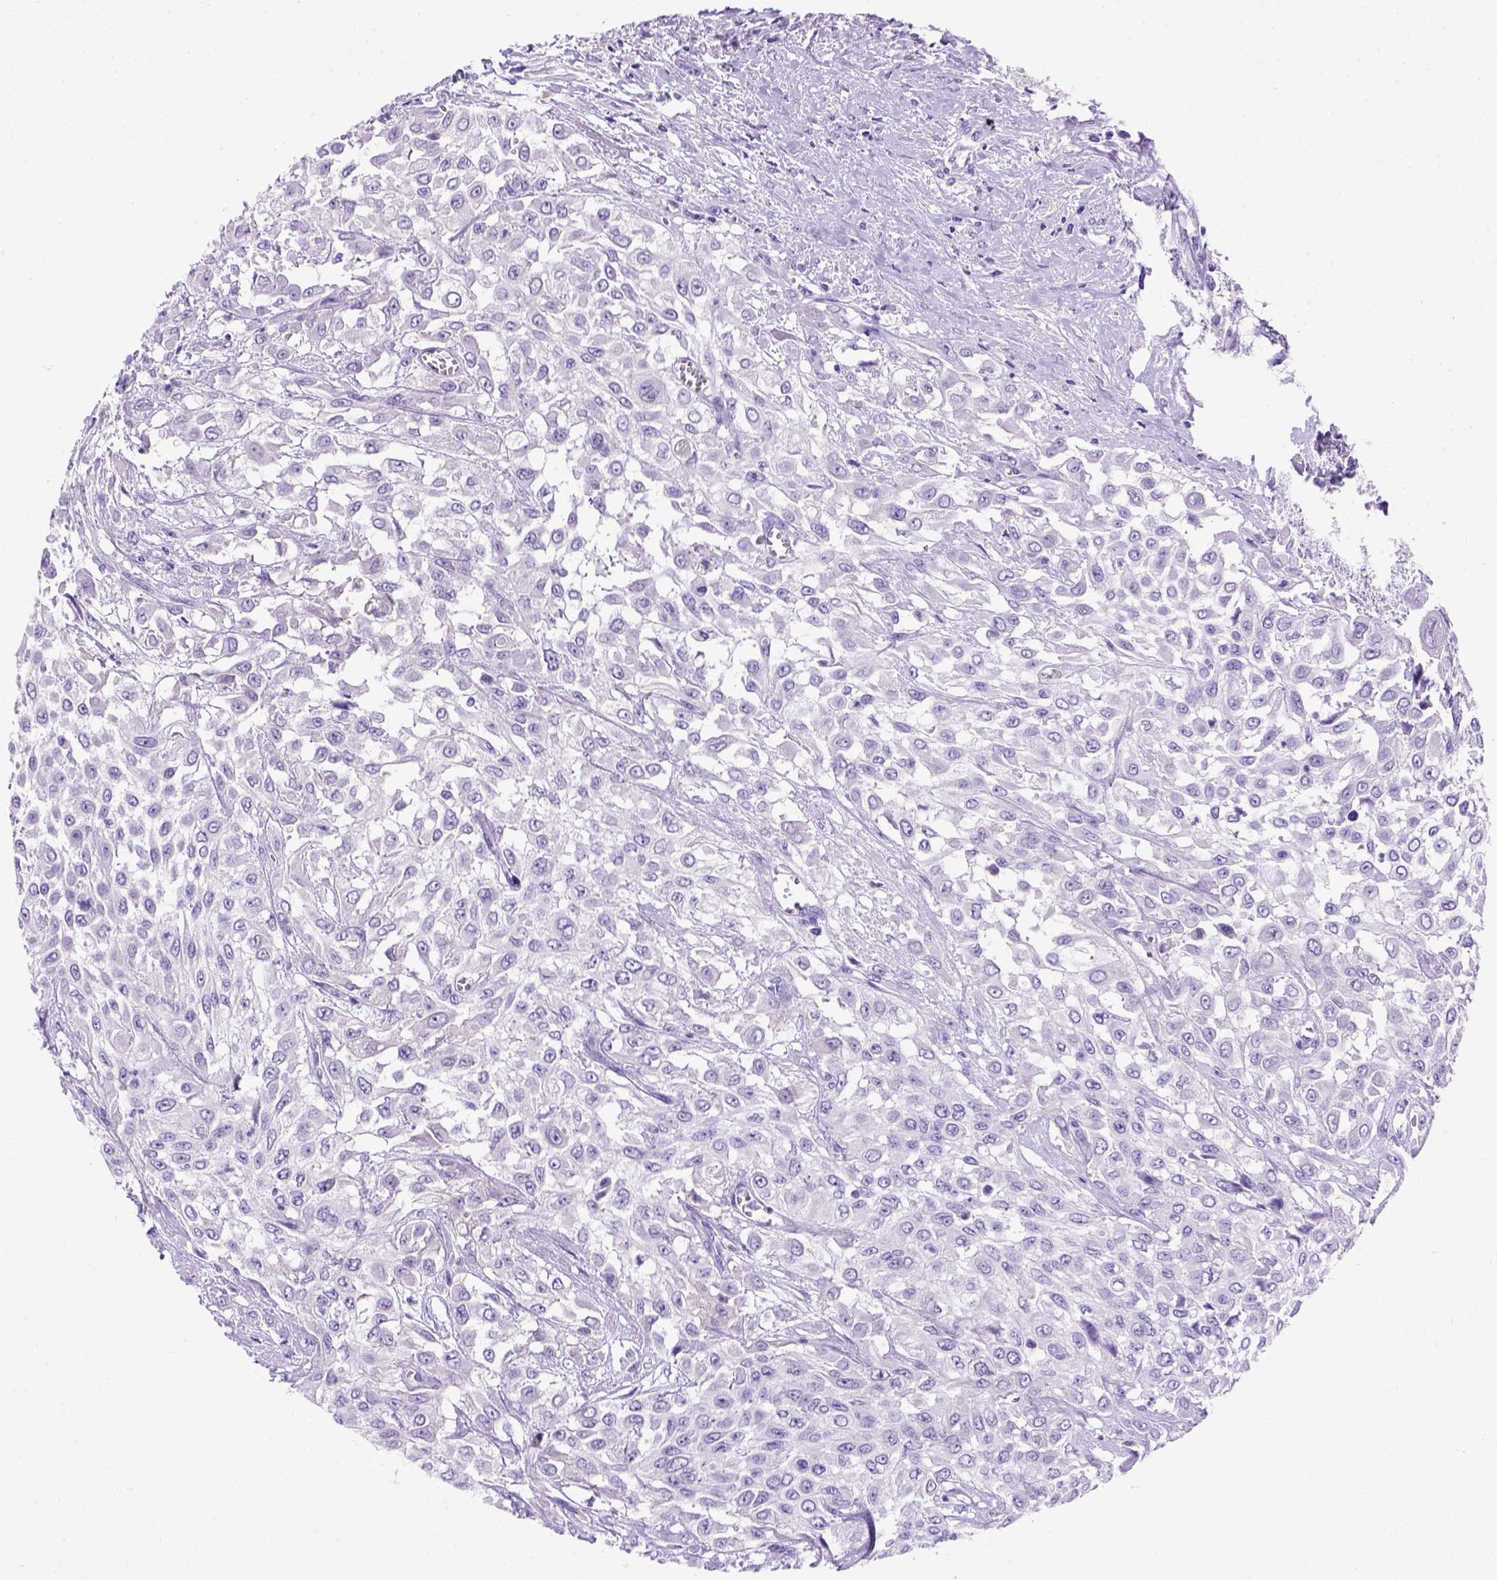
{"staining": {"intensity": "negative", "quantity": "none", "location": "none"}, "tissue": "urothelial cancer", "cell_type": "Tumor cells", "image_type": "cancer", "snomed": [{"axis": "morphology", "description": "Urothelial carcinoma, High grade"}, {"axis": "topography", "description": "Urinary bladder"}], "caption": "There is no significant expression in tumor cells of urothelial cancer.", "gene": "FAM81B", "patient": {"sex": "male", "age": 57}}